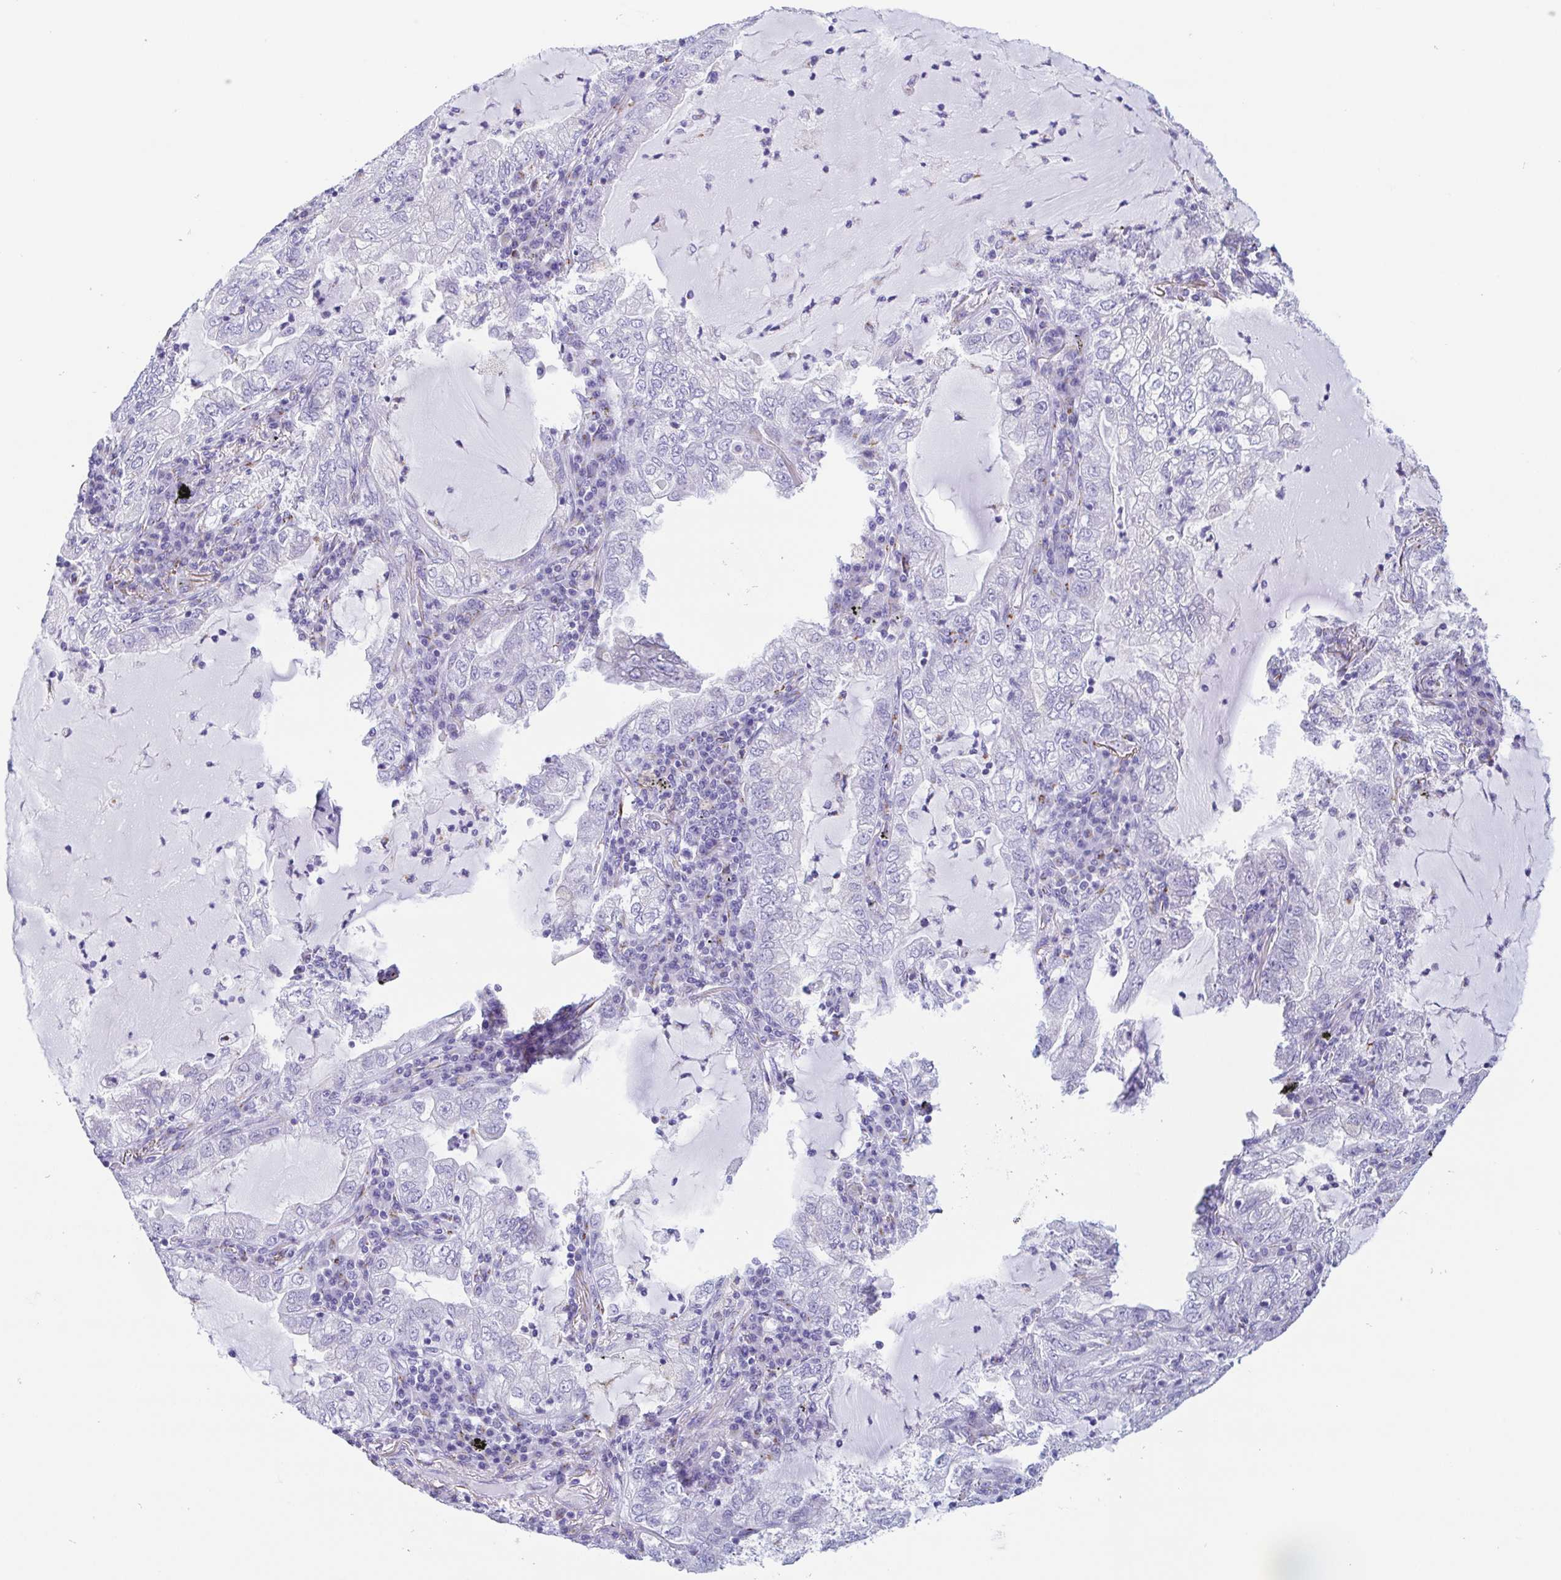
{"staining": {"intensity": "negative", "quantity": "none", "location": "none"}, "tissue": "lung cancer", "cell_type": "Tumor cells", "image_type": "cancer", "snomed": [{"axis": "morphology", "description": "Adenocarcinoma, NOS"}, {"axis": "topography", "description": "Lung"}], "caption": "There is no significant positivity in tumor cells of lung cancer (adenocarcinoma).", "gene": "SULT1B1", "patient": {"sex": "female", "age": 73}}